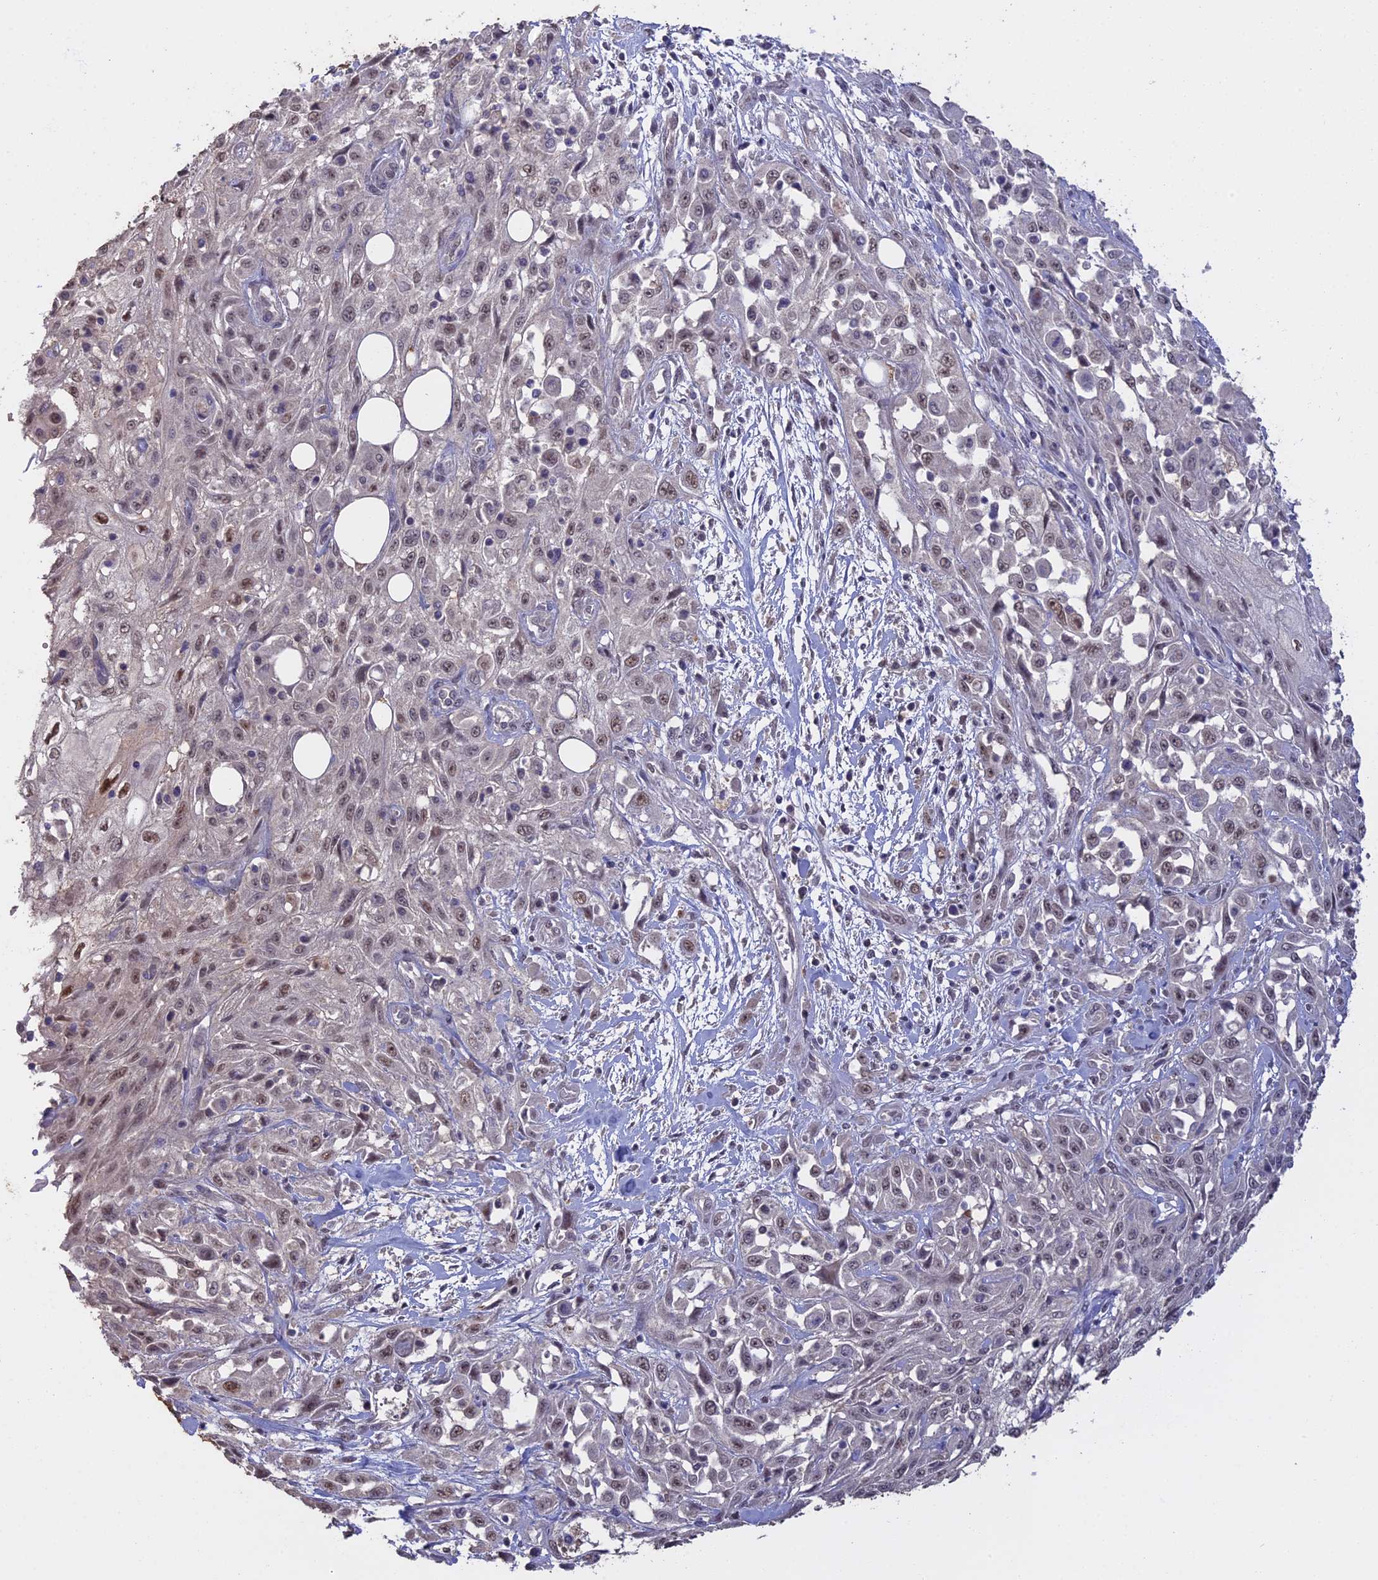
{"staining": {"intensity": "weak", "quantity": ">75%", "location": "nuclear"}, "tissue": "skin cancer", "cell_type": "Tumor cells", "image_type": "cancer", "snomed": [{"axis": "morphology", "description": "Squamous cell carcinoma, NOS"}, {"axis": "morphology", "description": "Squamous cell carcinoma, metastatic, NOS"}, {"axis": "topography", "description": "Skin"}, {"axis": "topography", "description": "Lymph node"}], "caption": "Skin cancer stained with DAB immunohistochemistry exhibits low levels of weak nuclear expression in about >75% of tumor cells.", "gene": "PSMC6", "patient": {"sex": "male", "age": 75}}